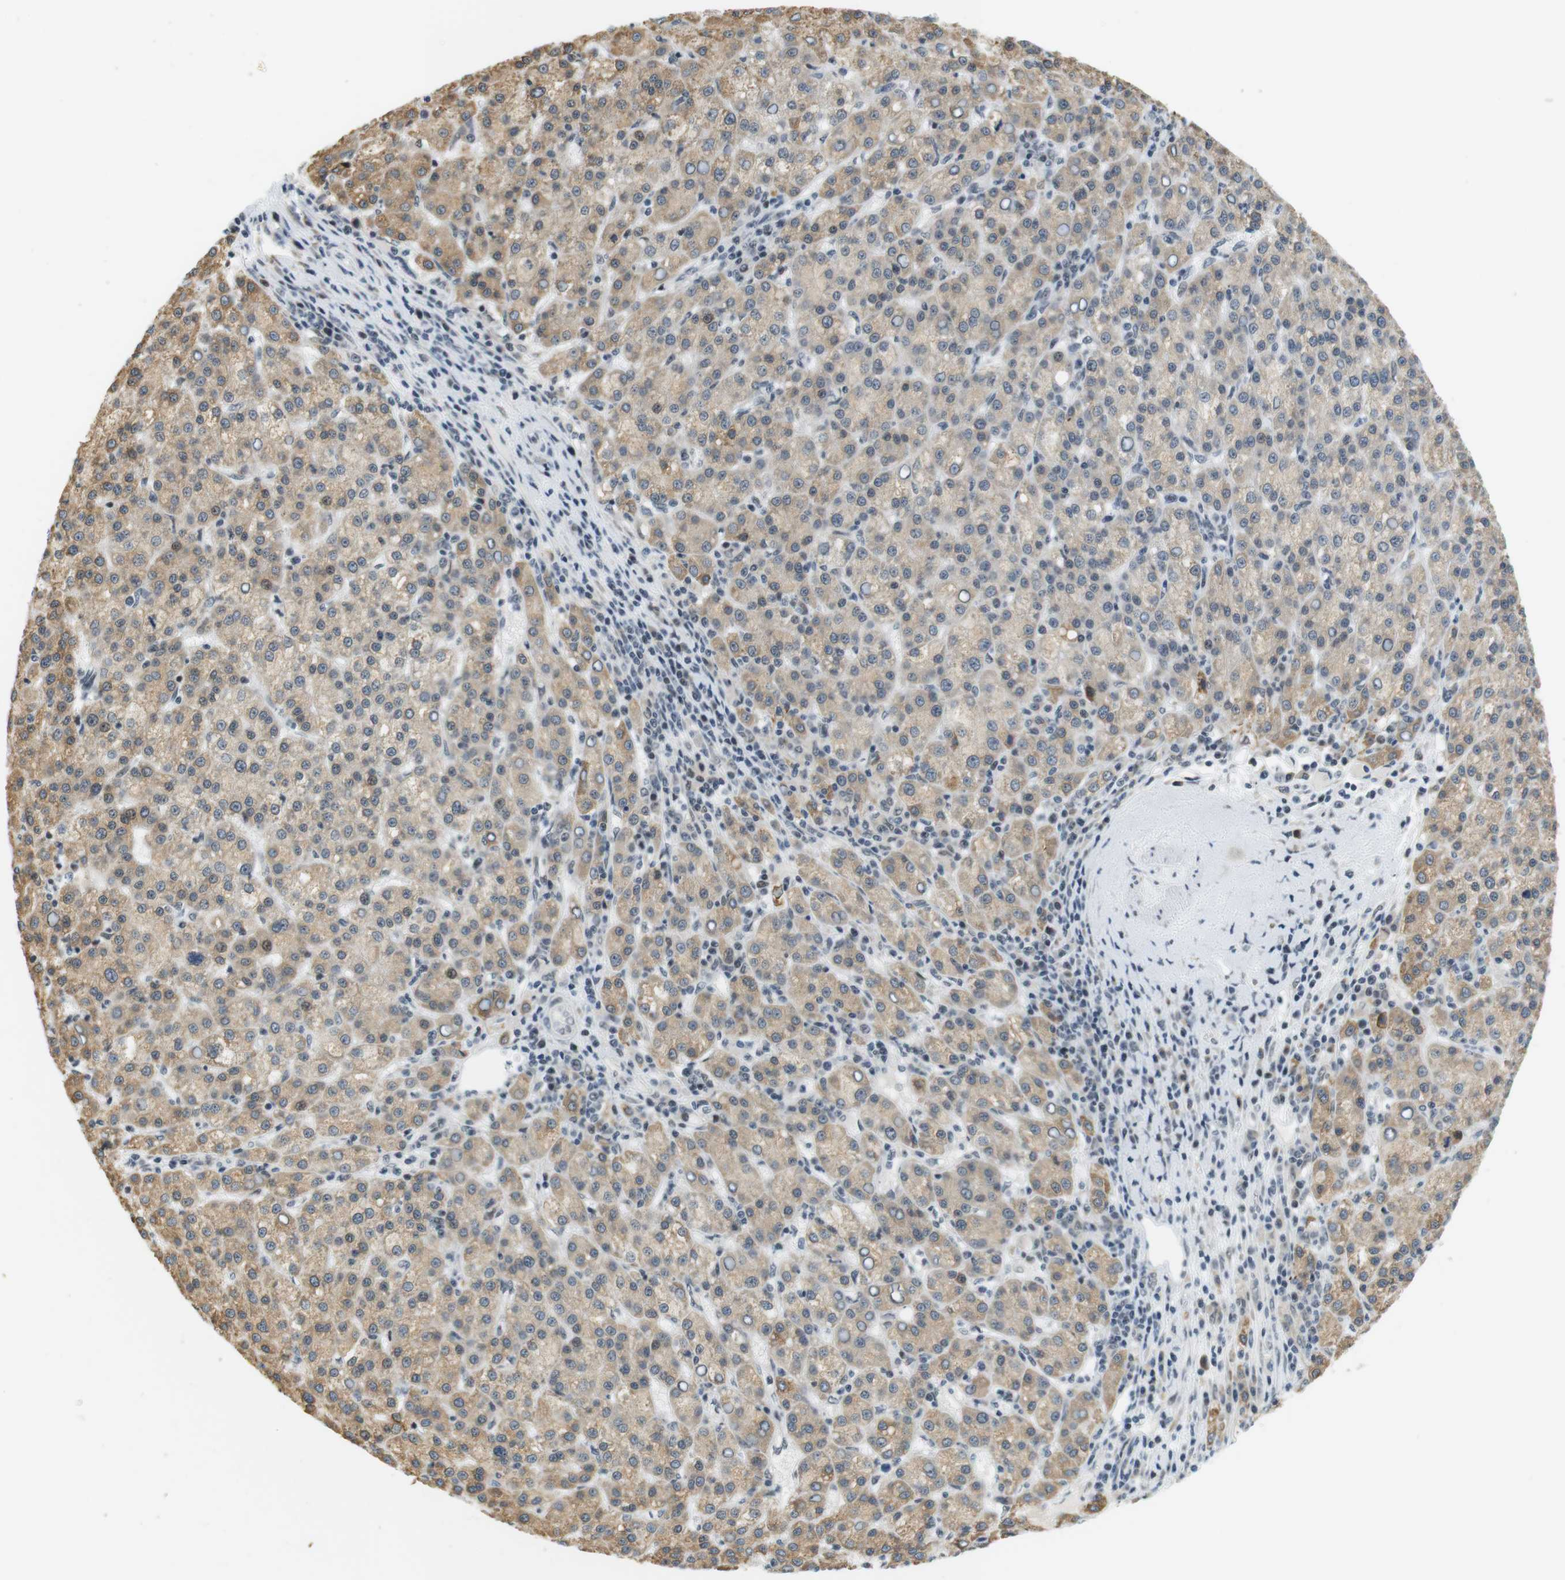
{"staining": {"intensity": "weak", "quantity": ">75%", "location": "cytoplasmic/membranous"}, "tissue": "liver cancer", "cell_type": "Tumor cells", "image_type": "cancer", "snomed": [{"axis": "morphology", "description": "Carcinoma, Hepatocellular, NOS"}, {"axis": "topography", "description": "Liver"}], "caption": "Weak cytoplasmic/membranous staining for a protein is seen in approximately >75% of tumor cells of hepatocellular carcinoma (liver) using immunohistochemistry (IHC).", "gene": "RNF38", "patient": {"sex": "female", "age": 58}}